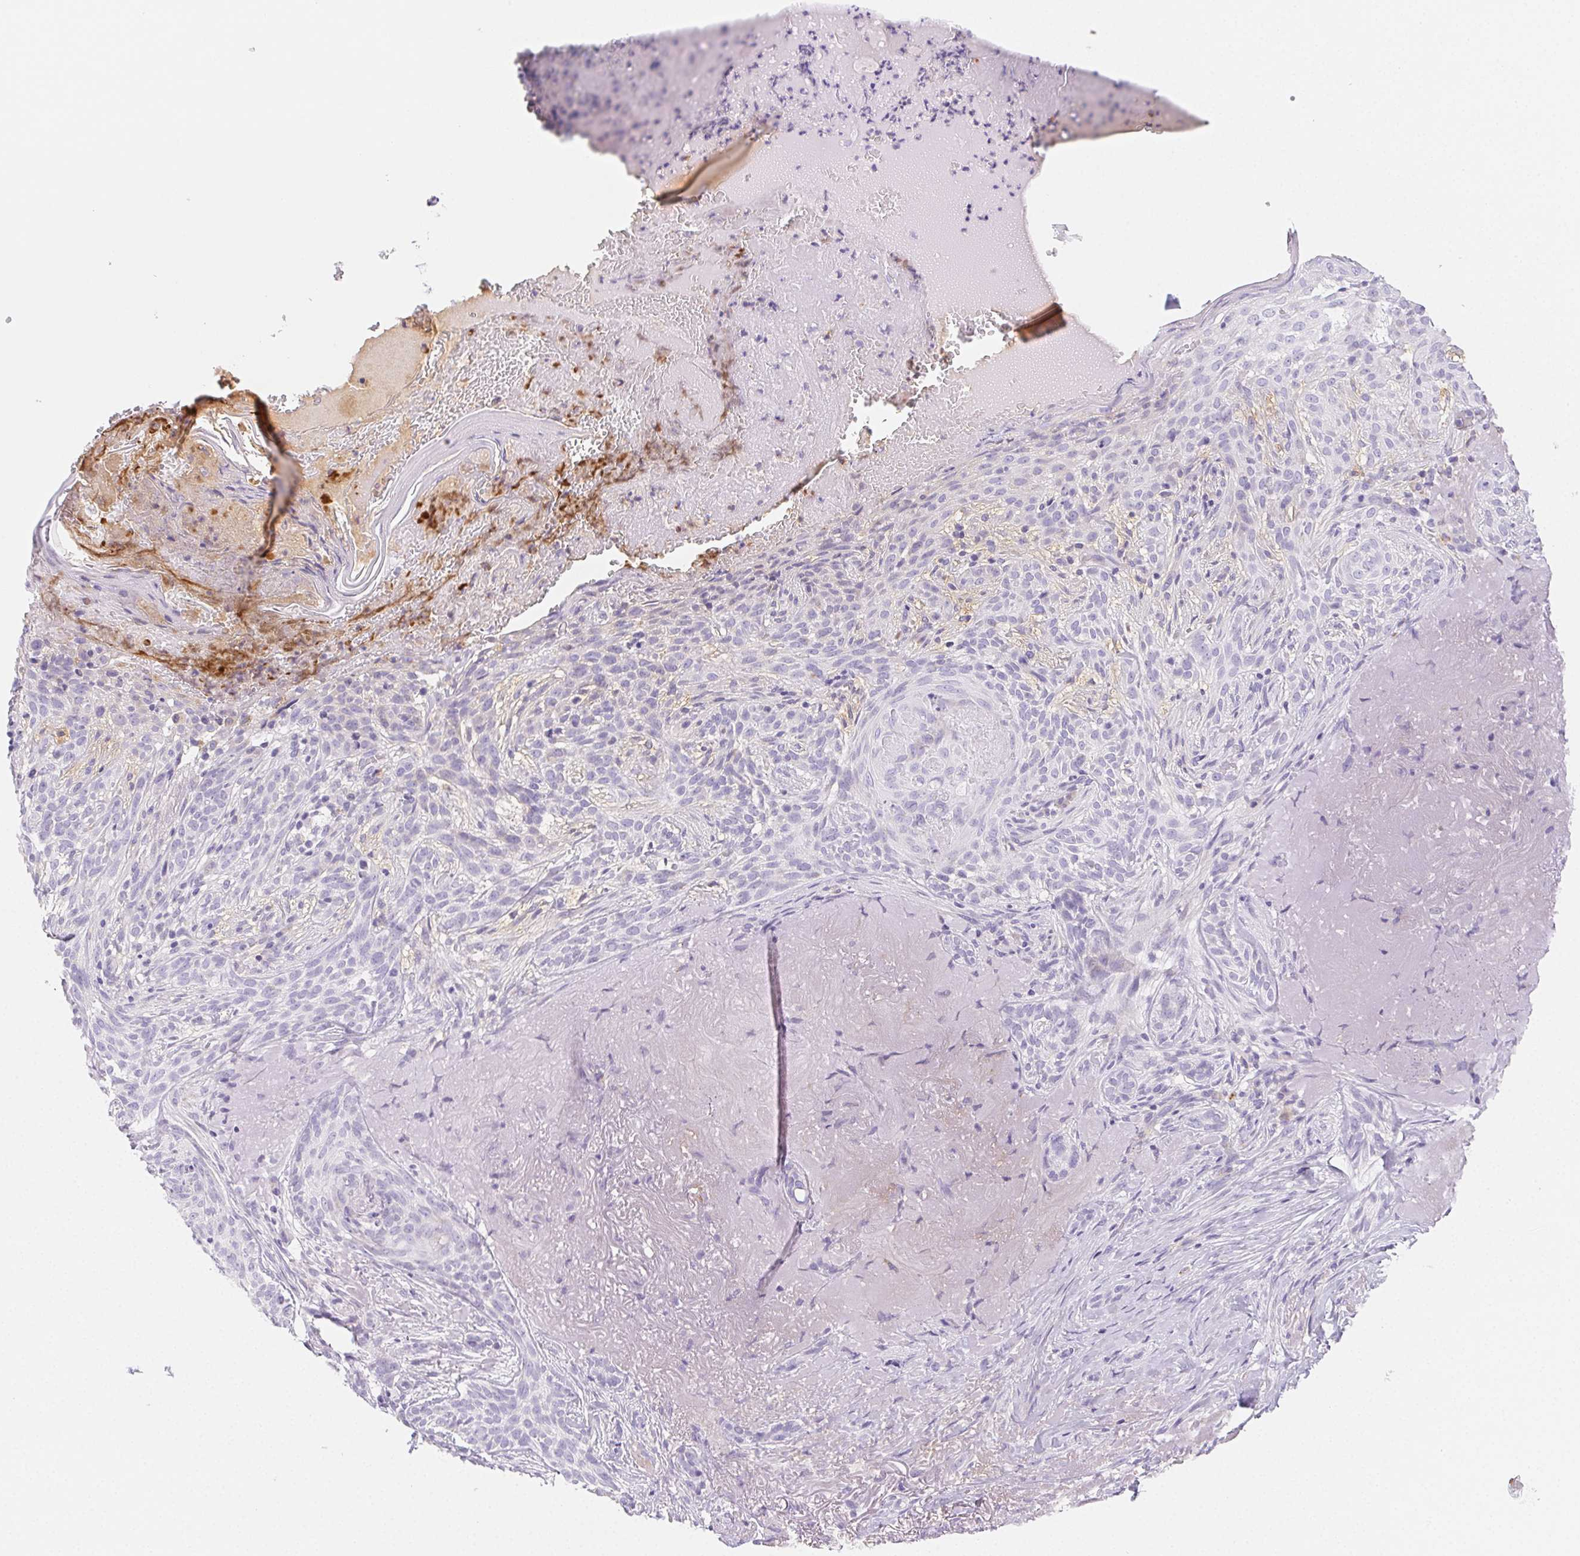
{"staining": {"intensity": "negative", "quantity": "none", "location": "none"}, "tissue": "skin cancer", "cell_type": "Tumor cells", "image_type": "cancer", "snomed": [{"axis": "morphology", "description": "Basal cell carcinoma"}, {"axis": "topography", "description": "Skin"}], "caption": "Image shows no protein staining in tumor cells of skin cancer tissue.", "gene": "ITIH2", "patient": {"sex": "male", "age": 84}}